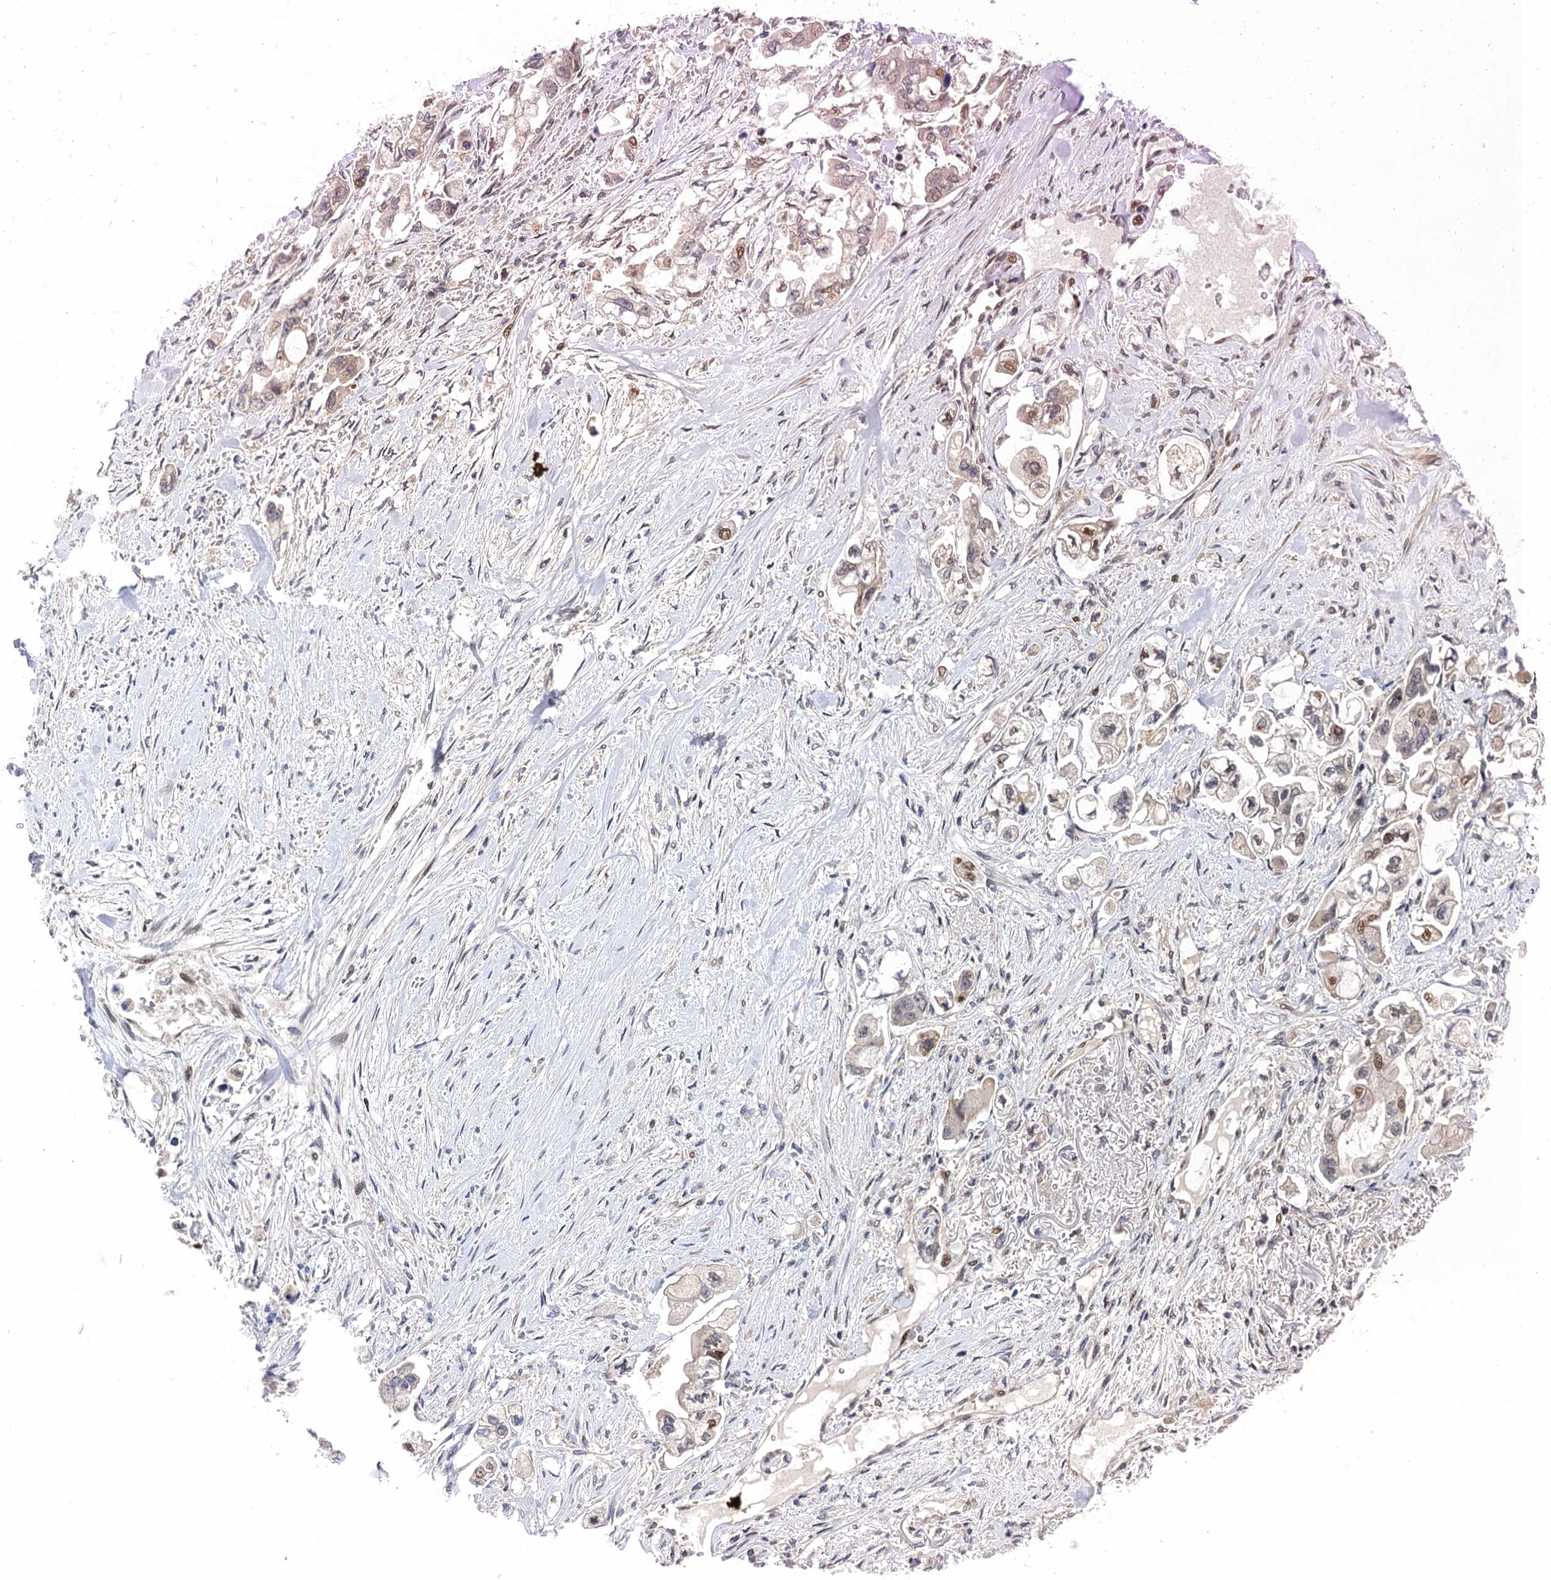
{"staining": {"intensity": "moderate", "quantity": "<25%", "location": "nuclear"}, "tissue": "stomach cancer", "cell_type": "Tumor cells", "image_type": "cancer", "snomed": [{"axis": "morphology", "description": "Adenocarcinoma, NOS"}, {"axis": "topography", "description": "Stomach"}], "caption": "A low amount of moderate nuclear positivity is appreciated in approximately <25% of tumor cells in adenocarcinoma (stomach) tissue. (Stains: DAB (3,3'-diaminobenzidine) in brown, nuclei in blue, Microscopy: brightfield microscopy at high magnification).", "gene": "NEK8", "patient": {"sex": "male", "age": 62}}